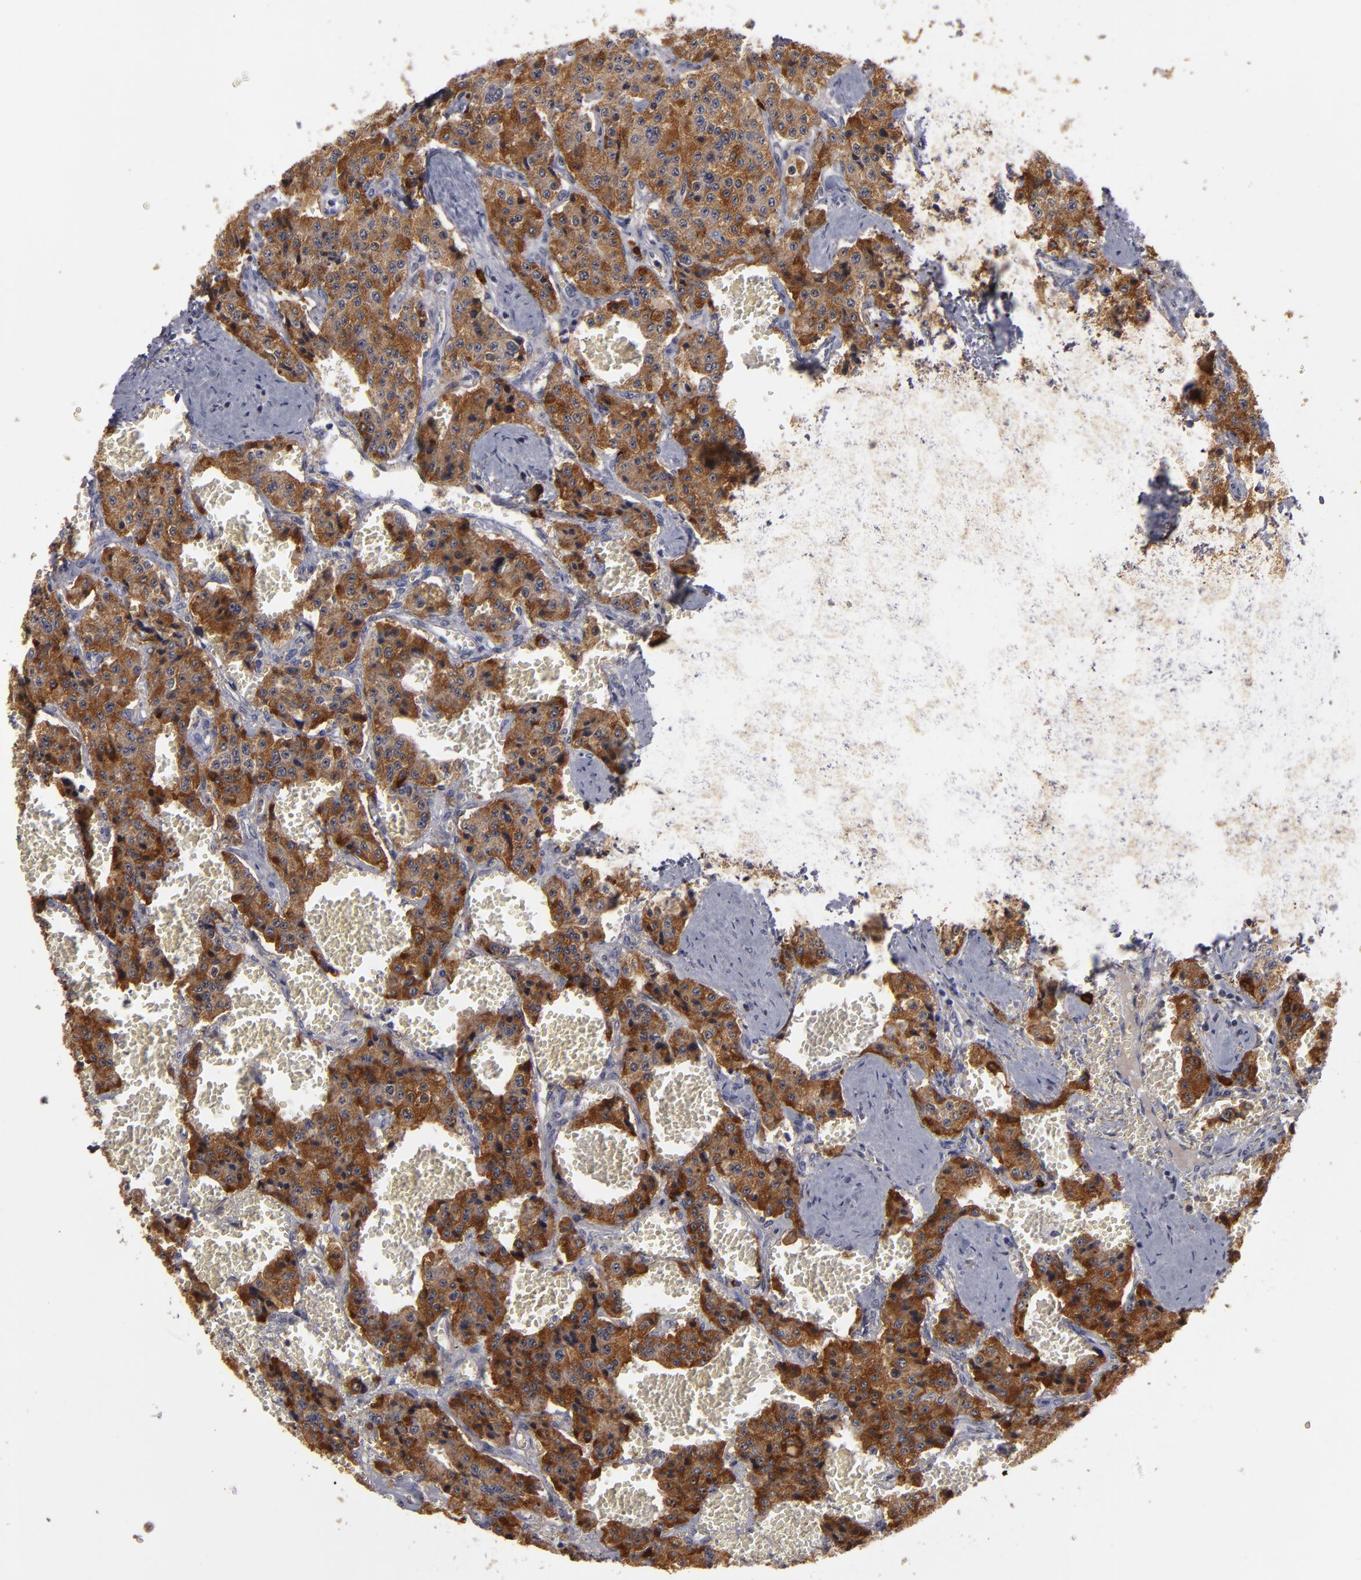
{"staining": {"intensity": "strong", "quantity": ">75%", "location": "cytoplasmic/membranous"}, "tissue": "carcinoid", "cell_type": "Tumor cells", "image_type": "cancer", "snomed": [{"axis": "morphology", "description": "Carcinoid, malignant, NOS"}, {"axis": "topography", "description": "Small intestine"}], "caption": "A histopathology image of carcinoid stained for a protein reveals strong cytoplasmic/membranous brown staining in tumor cells.", "gene": "STX3", "patient": {"sex": "male", "age": 52}}